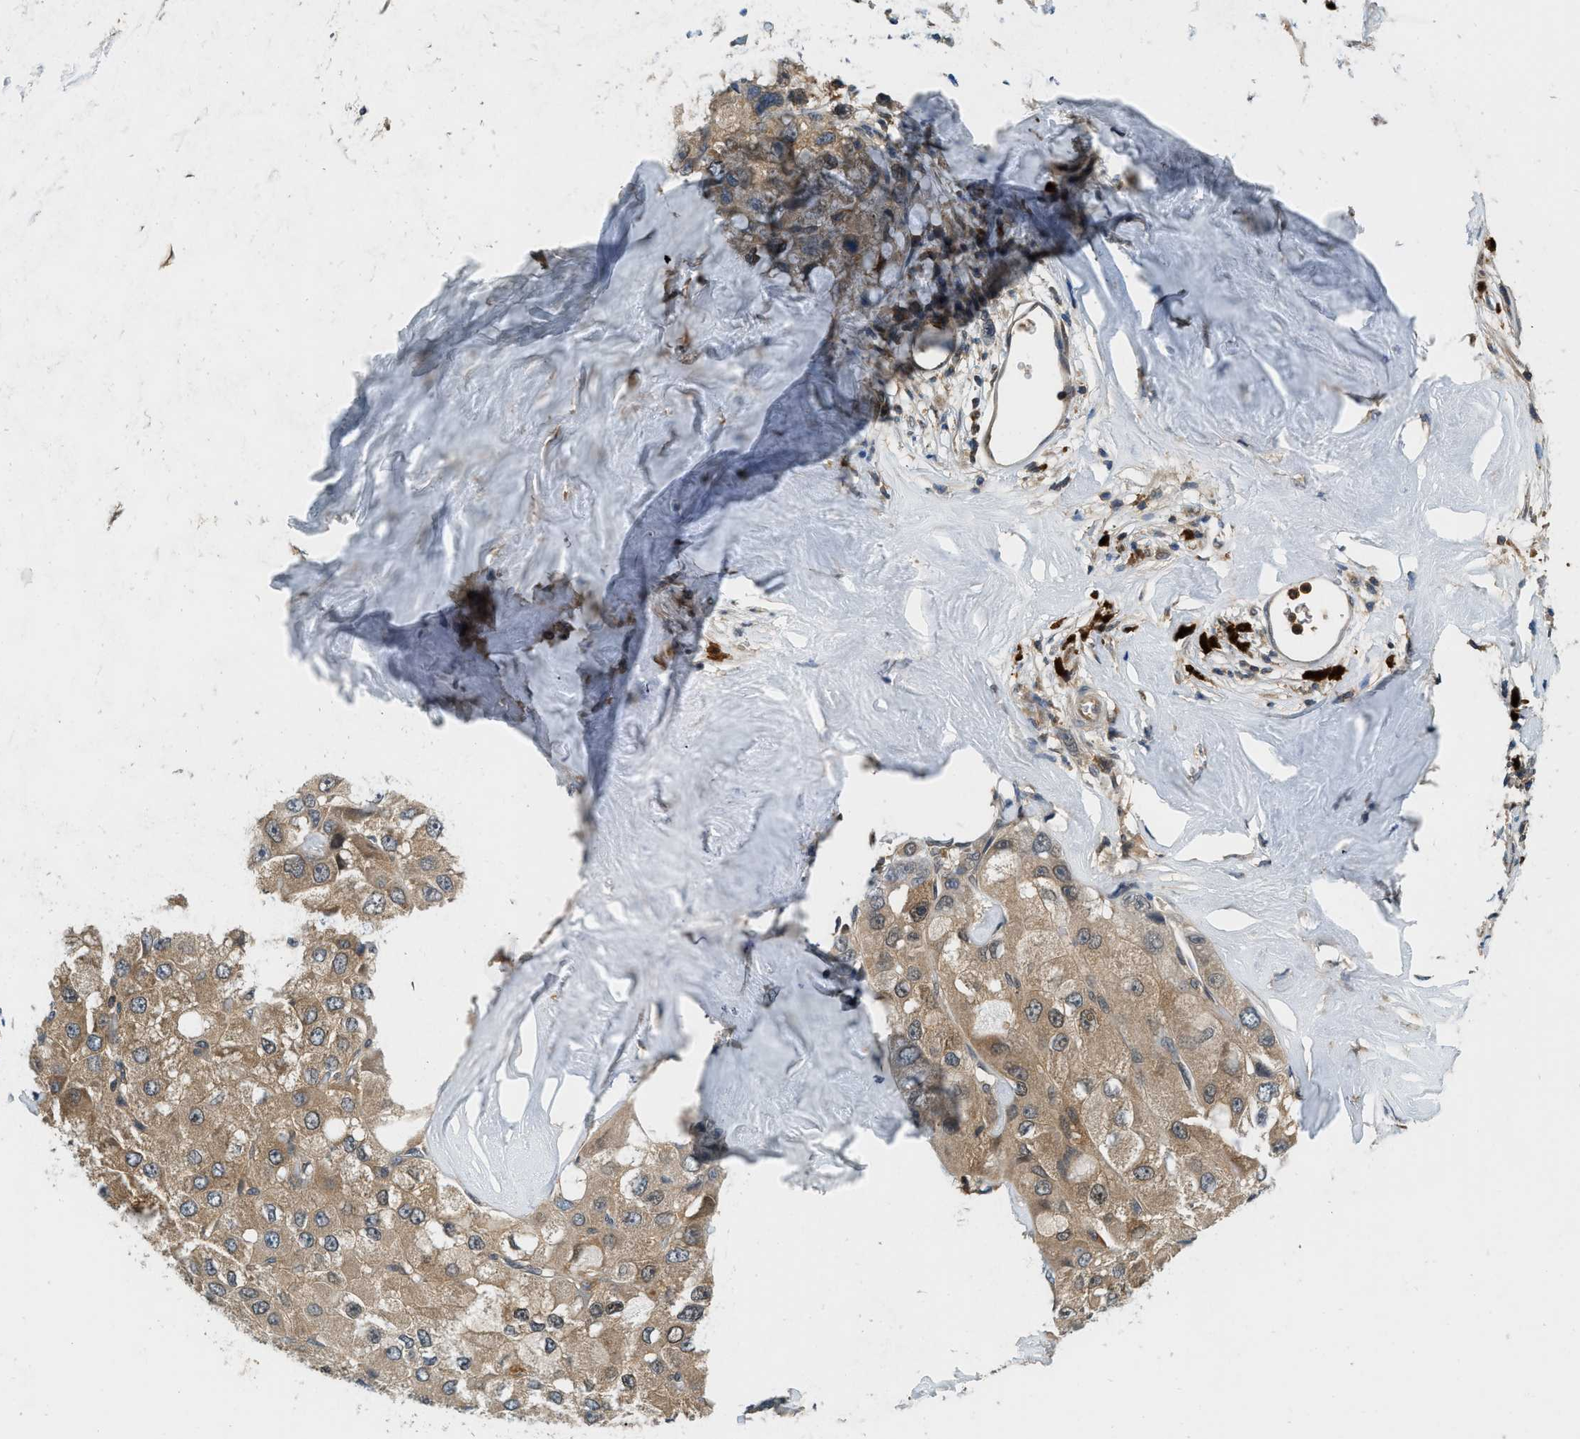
{"staining": {"intensity": "moderate", "quantity": ">75%", "location": "cytoplasmic/membranous,nuclear"}, "tissue": "liver cancer", "cell_type": "Tumor cells", "image_type": "cancer", "snomed": [{"axis": "morphology", "description": "Carcinoma, Hepatocellular, NOS"}, {"axis": "topography", "description": "Liver"}], "caption": "The photomicrograph reveals a brown stain indicating the presence of a protein in the cytoplasmic/membranous and nuclear of tumor cells in liver hepatocellular carcinoma. The staining was performed using DAB (3,3'-diaminobenzidine), with brown indicating positive protein expression. Nuclei are stained blue with hematoxylin.", "gene": "GMPPB", "patient": {"sex": "male", "age": 80}}